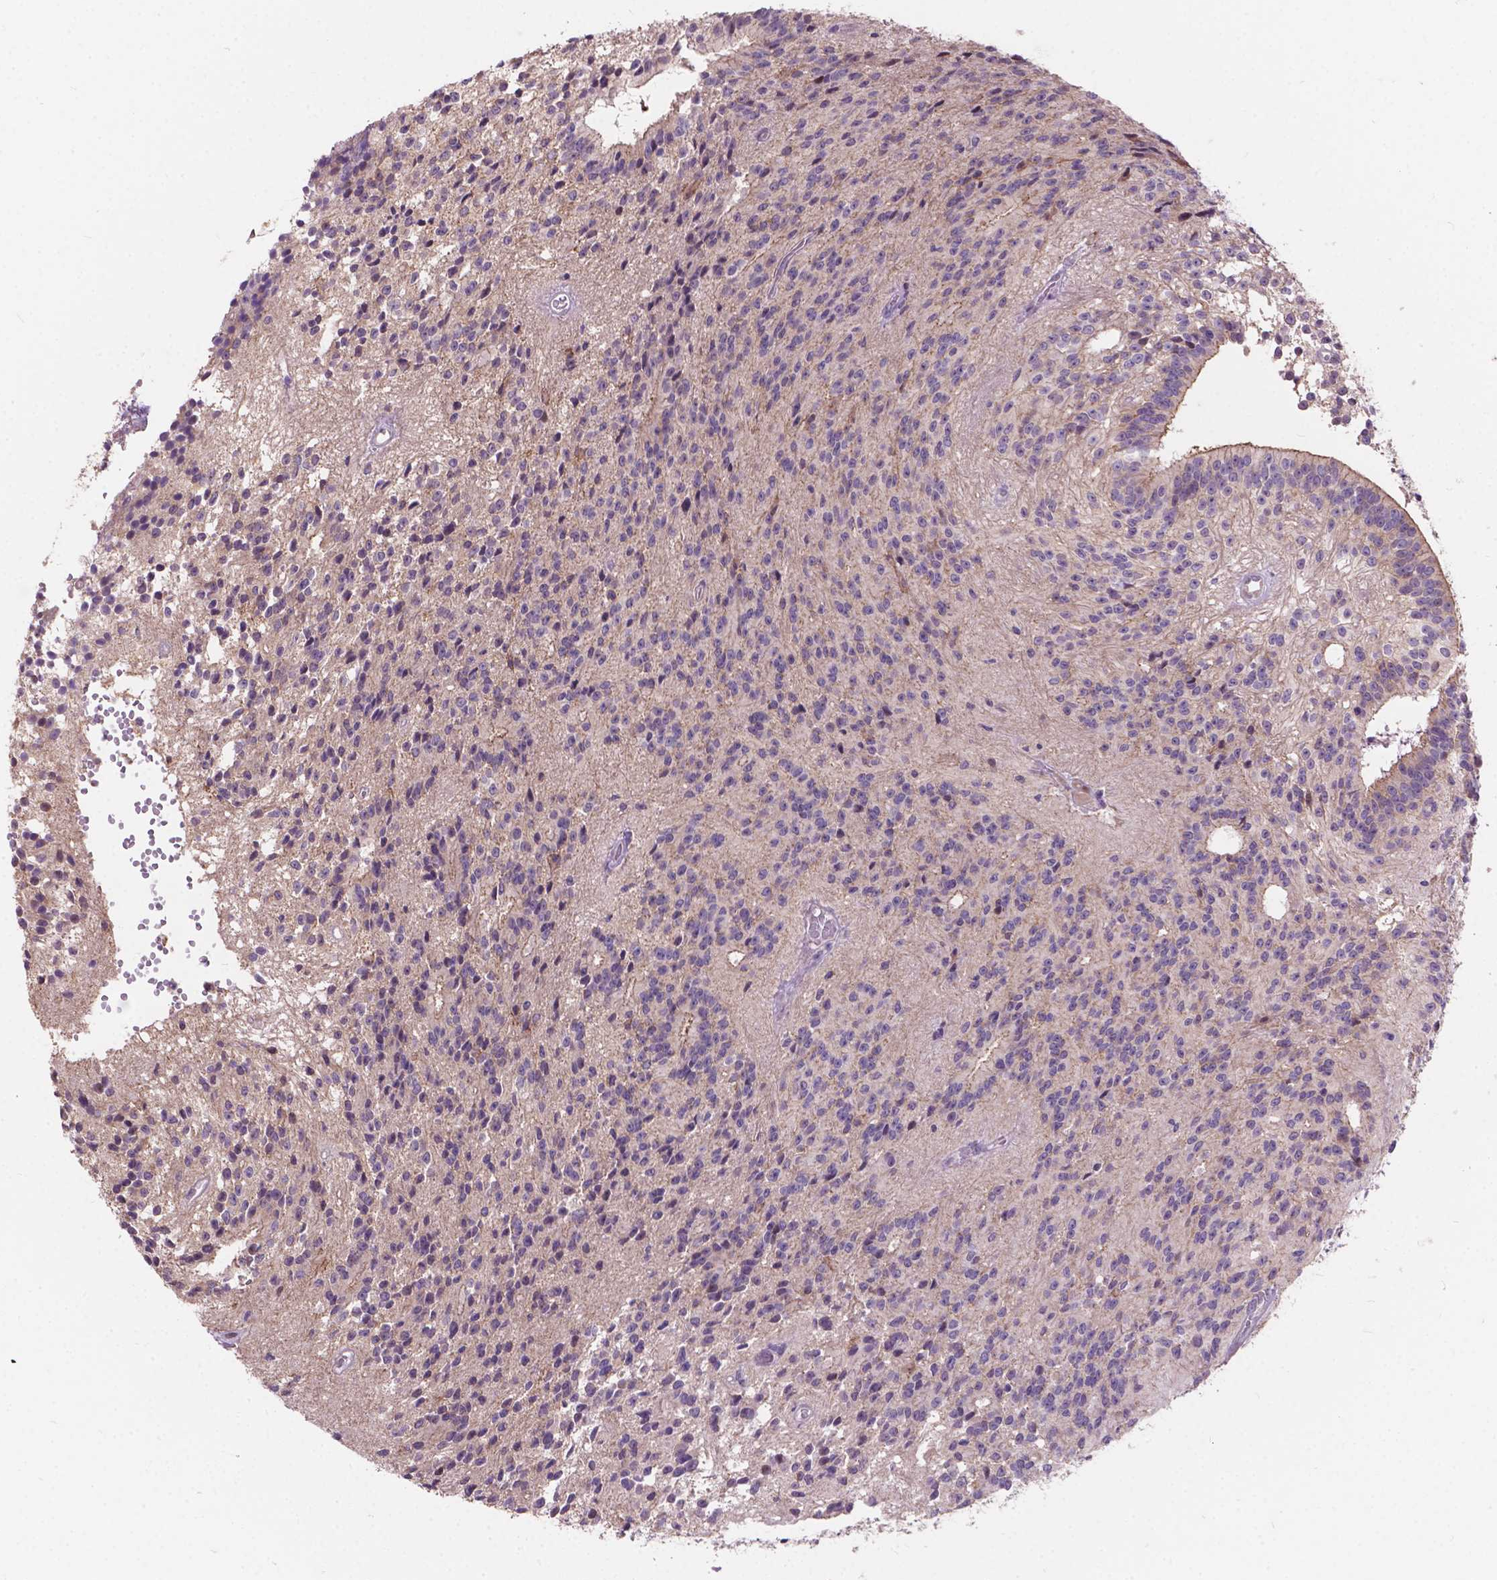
{"staining": {"intensity": "negative", "quantity": "none", "location": "none"}, "tissue": "glioma", "cell_type": "Tumor cells", "image_type": "cancer", "snomed": [{"axis": "morphology", "description": "Glioma, malignant, Low grade"}, {"axis": "topography", "description": "Brain"}], "caption": "Malignant glioma (low-grade) was stained to show a protein in brown. There is no significant positivity in tumor cells. The staining is performed using DAB (3,3'-diaminobenzidine) brown chromogen with nuclei counter-stained in using hematoxylin.", "gene": "MYH14", "patient": {"sex": "male", "age": 31}}